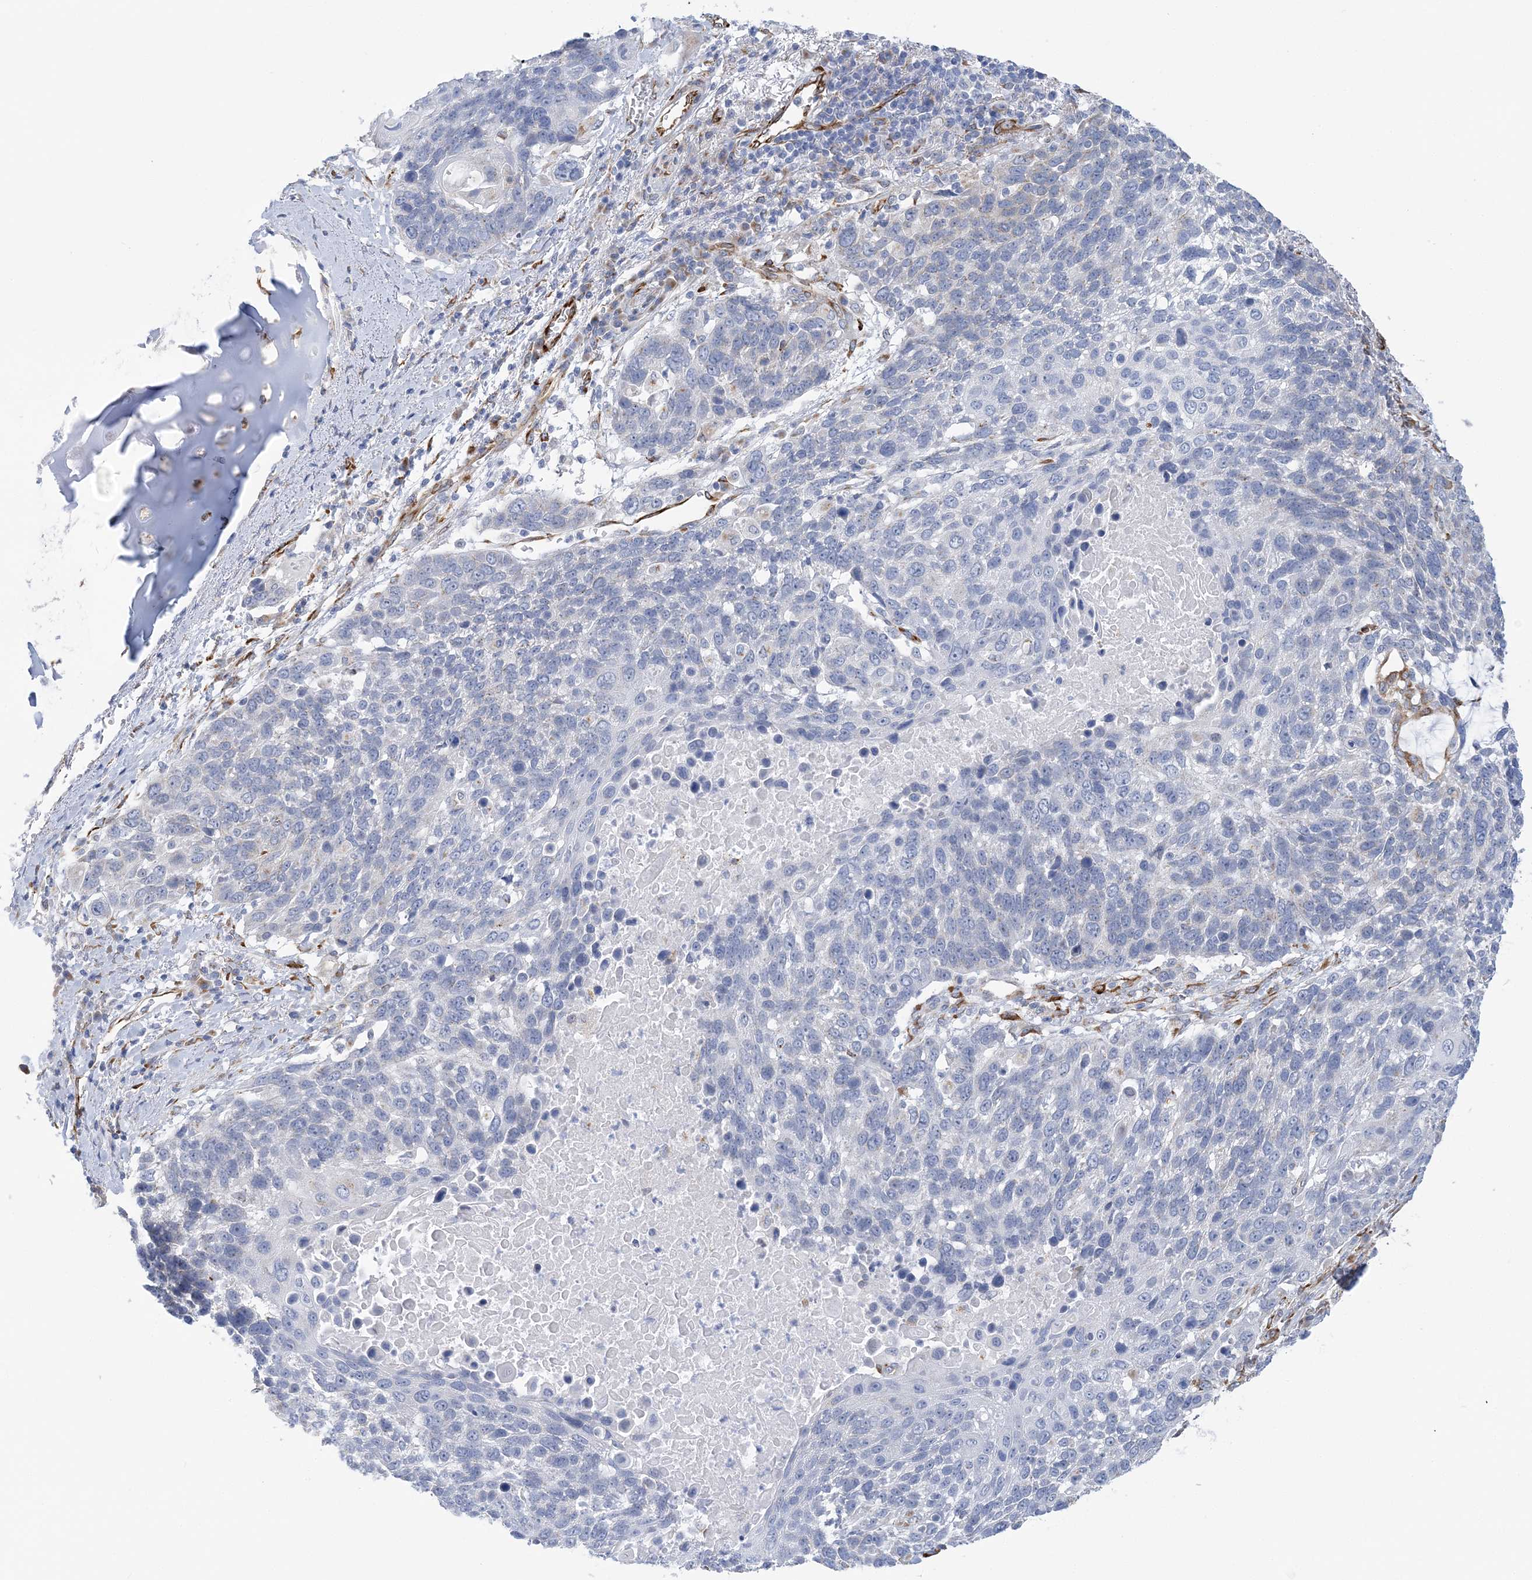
{"staining": {"intensity": "negative", "quantity": "none", "location": "none"}, "tissue": "lung cancer", "cell_type": "Tumor cells", "image_type": "cancer", "snomed": [{"axis": "morphology", "description": "Squamous cell carcinoma, NOS"}, {"axis": "topography", "description": "Lung"}], "caption": "Immunohistochemistry histopathology image of lung squamous cell carcinoma stained for a protein (brown), which shows no positivity in tumor cells.", "gene": "PLEKHG4B", "patient": {"sex": "male", "age": 66}}